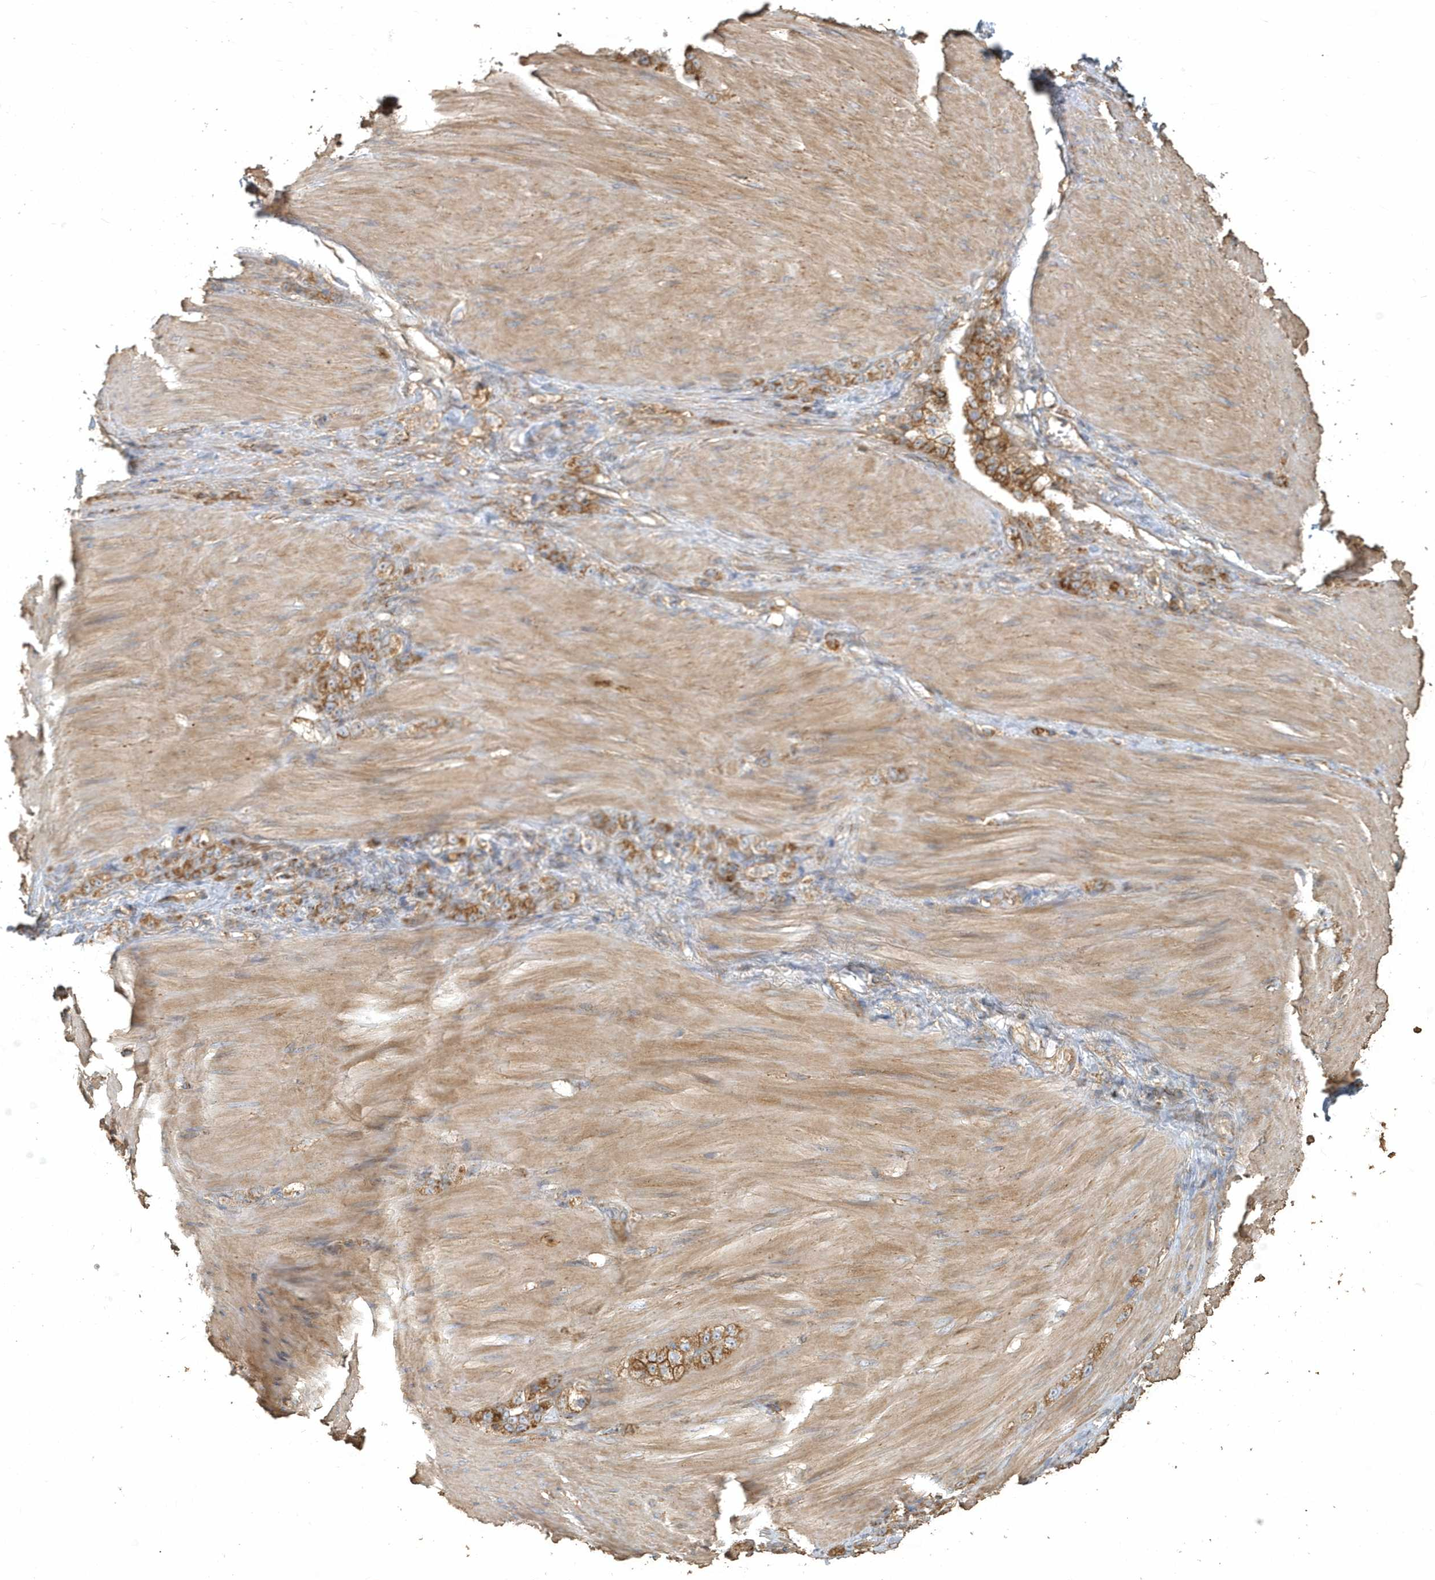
{"staining": {"intensity": "moderate", "quantity": ">75%", "location": "cytoplasmic/membranous"}, "tissue": "stomach cancer", "cell_type": "Tumor cells", "image_type": "cancer", "snomed": [{"axis": "morphology", "description": "Normal tissue, NOS"}, {"axis": "morphology", "description": "Adenocarcinoma, NOS"}, {"axis": "topography", "description": "Stomach"}], "caption": "Adenocarcinoma (stomach) was stained to show a protein in brown. There is medium levels of moderate cytoplasmic/membranous staining in approximately >75% of tumor cells. The staining was performed using DAB (3,3'-diaminobenzidine), with brown indicating positive protein expression. Nuclei are stained blue with hematoxylin.", "gene": "TRAIP", "patient": {"sex": "male", "age": 82}}